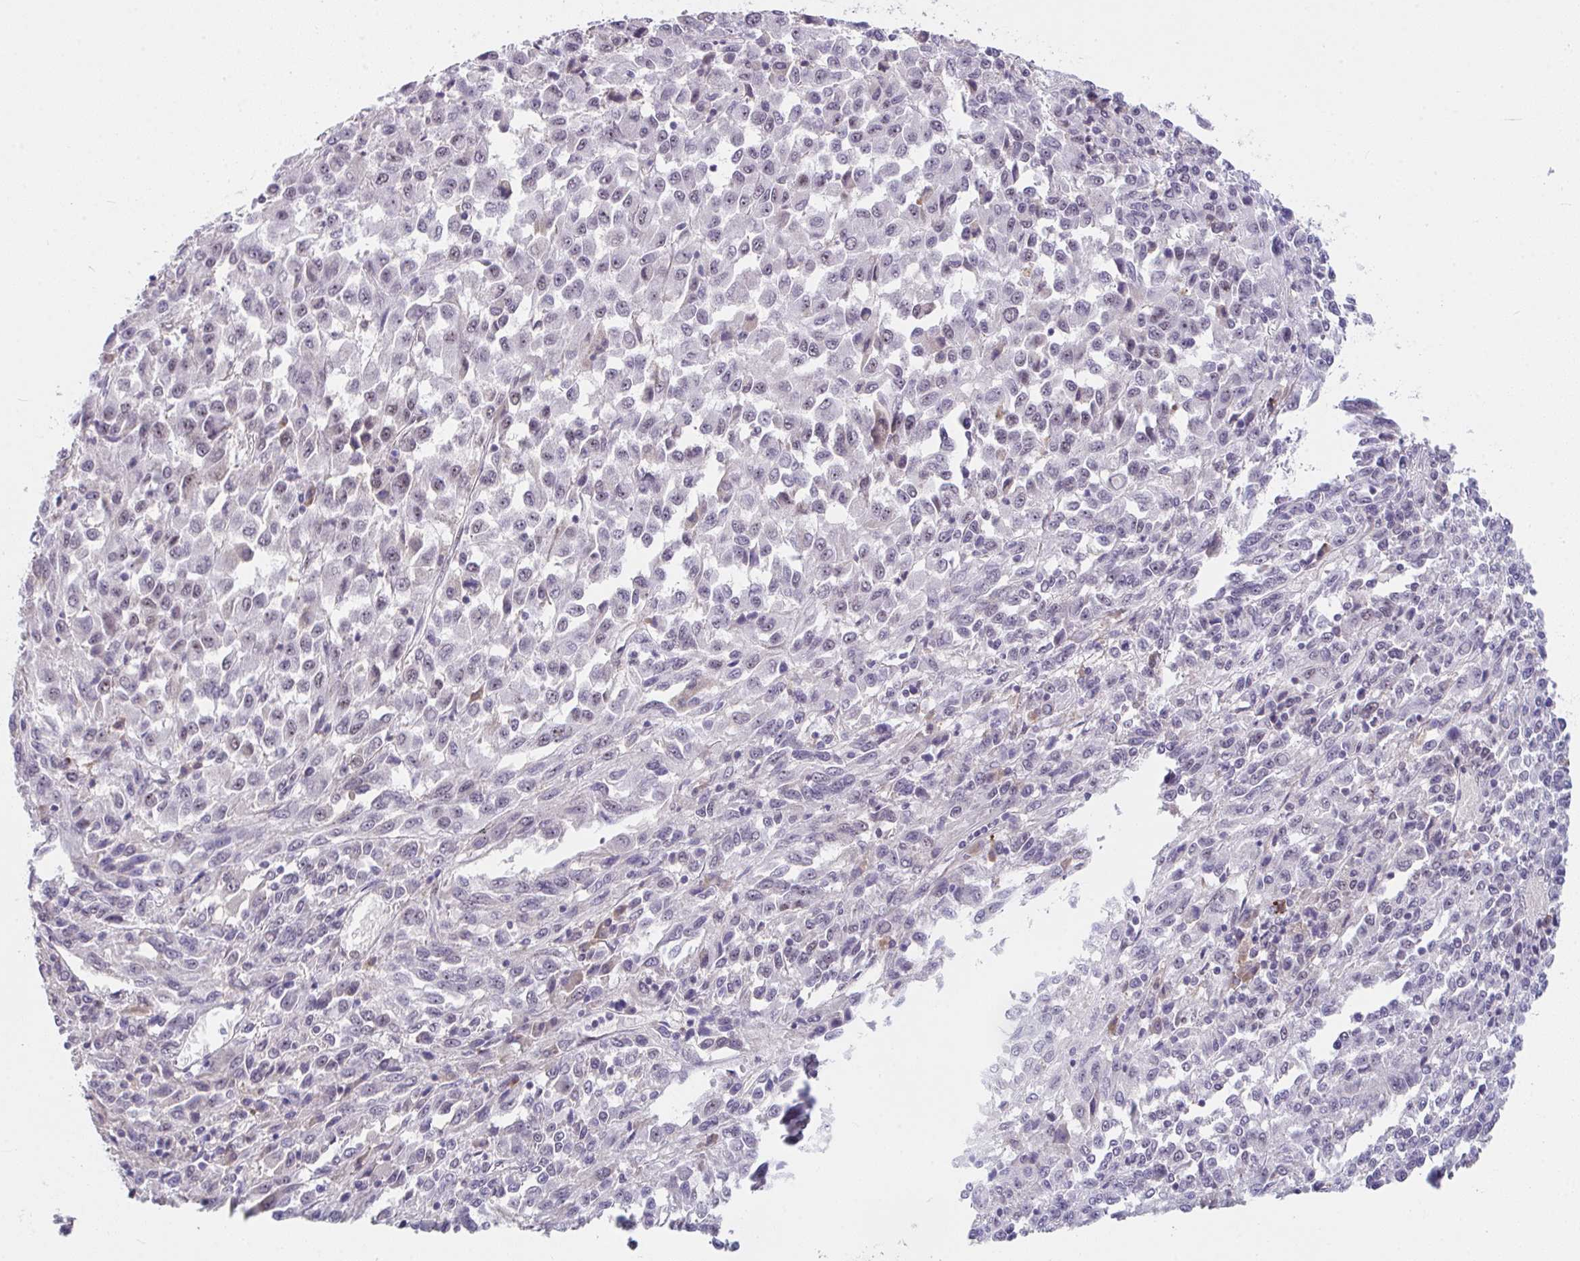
{"staining": {"intensity": "negative", "quantity": "none", "location": "none"}, "tissue": "melanoma", "cell_type": "Tumor cells", "image_type": "cancer", "snomed": [{"axis": "morphology", "description": "Malignant melanoma, Metastatic site"}, {"axis": "topography", "description": "Lung"}], "caption": "The IHC photomicrograph has no significant staining in tumor cells of melanoma tissue.", "gene": "RBBP6", "patient": {"sex": "male", "age": 64}}